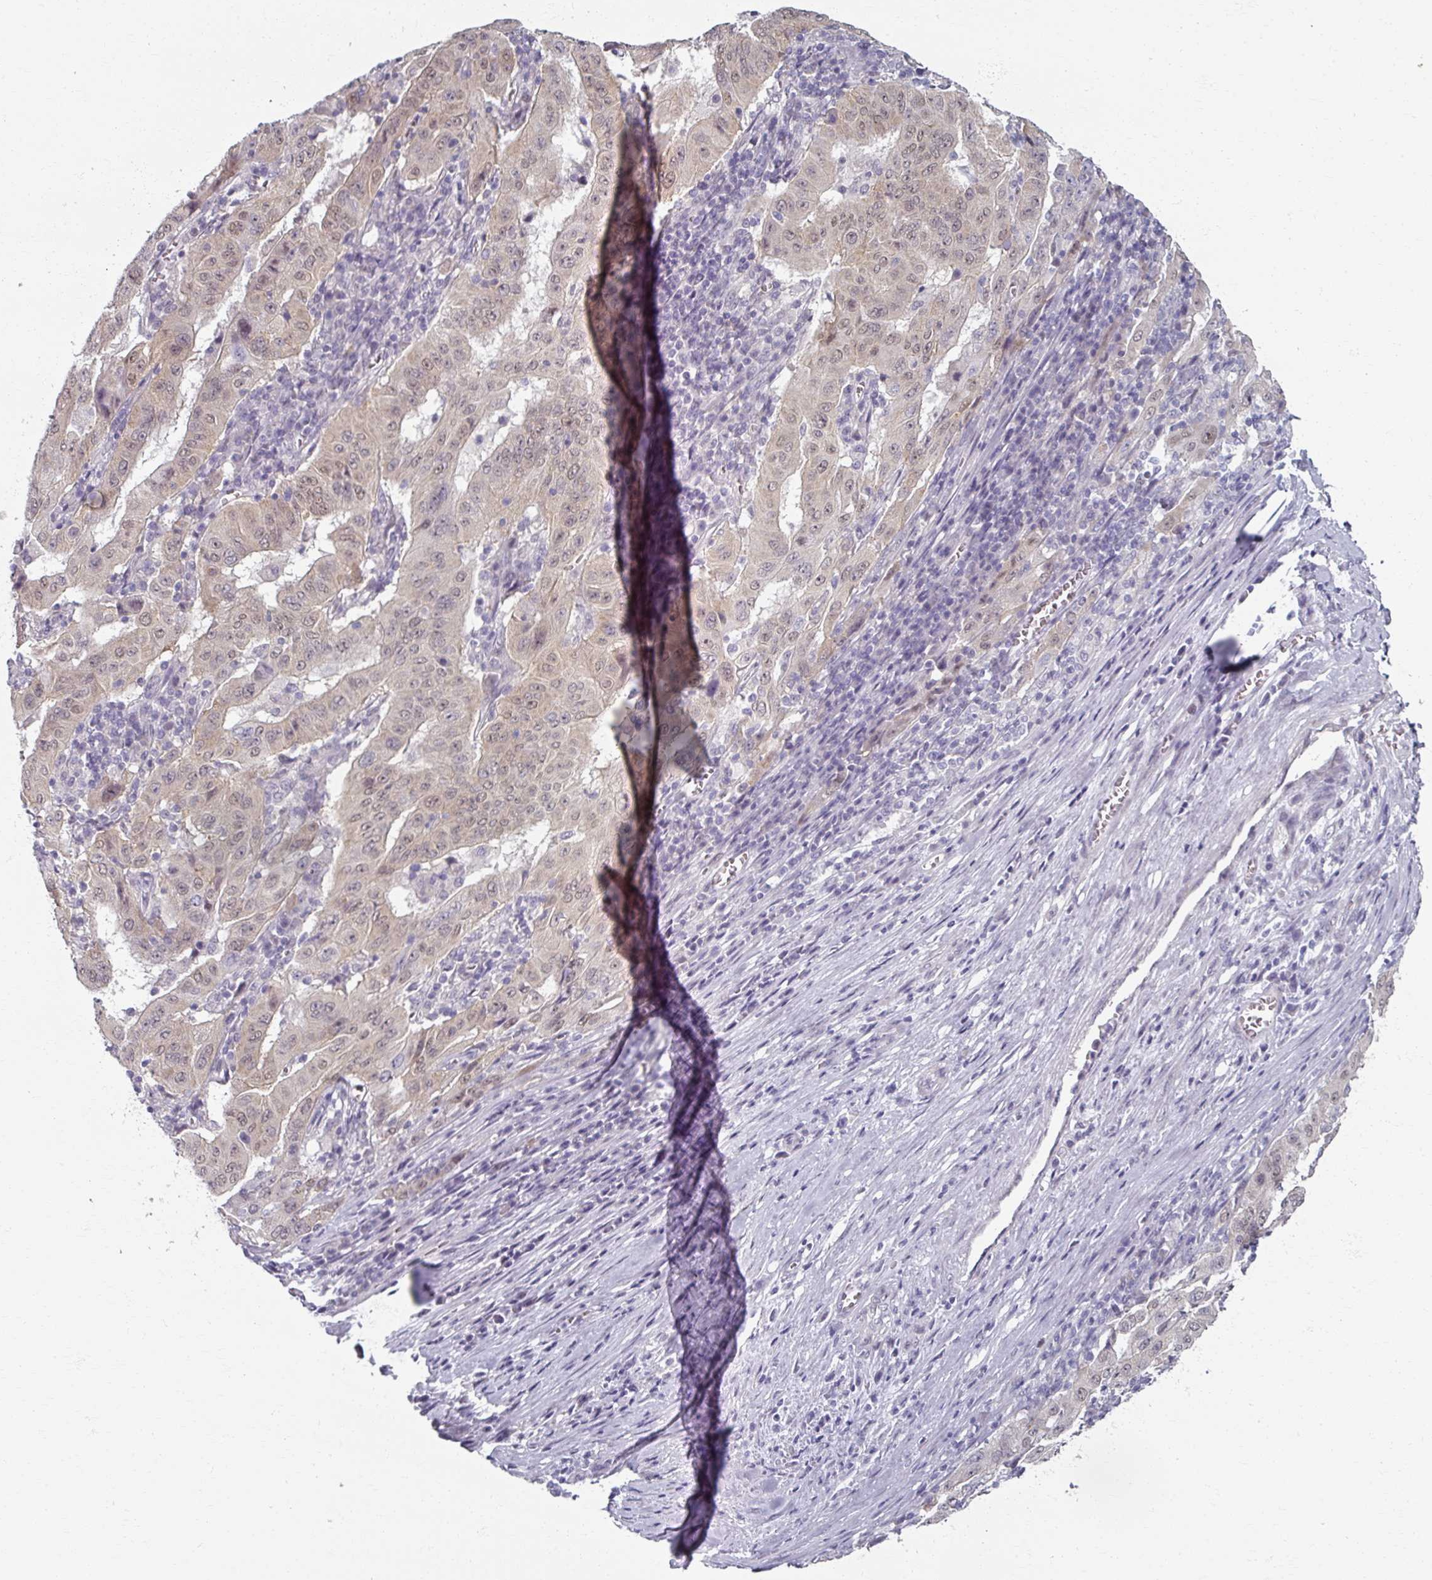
{"staining": {"intensity": "weak", "quantity": ">75%", "location": "nuclear"}, "tissue": "pancreatic cancer", "cell_type": "Tumor cells", "image_type": "cancer", "snomed": [{"axis": "morphology", "description": "Adenocarcinoma, NOS"}, {"axis": "topography", "description": "Pancreas"}], "caption": "The immunohistochemical stain shows weak nuclear staining in tumor cells of adenocarcinoma (pancreatic) tissue.", "gene": "RIPOR3", "patient": {"sex": "male", "age": 63}}